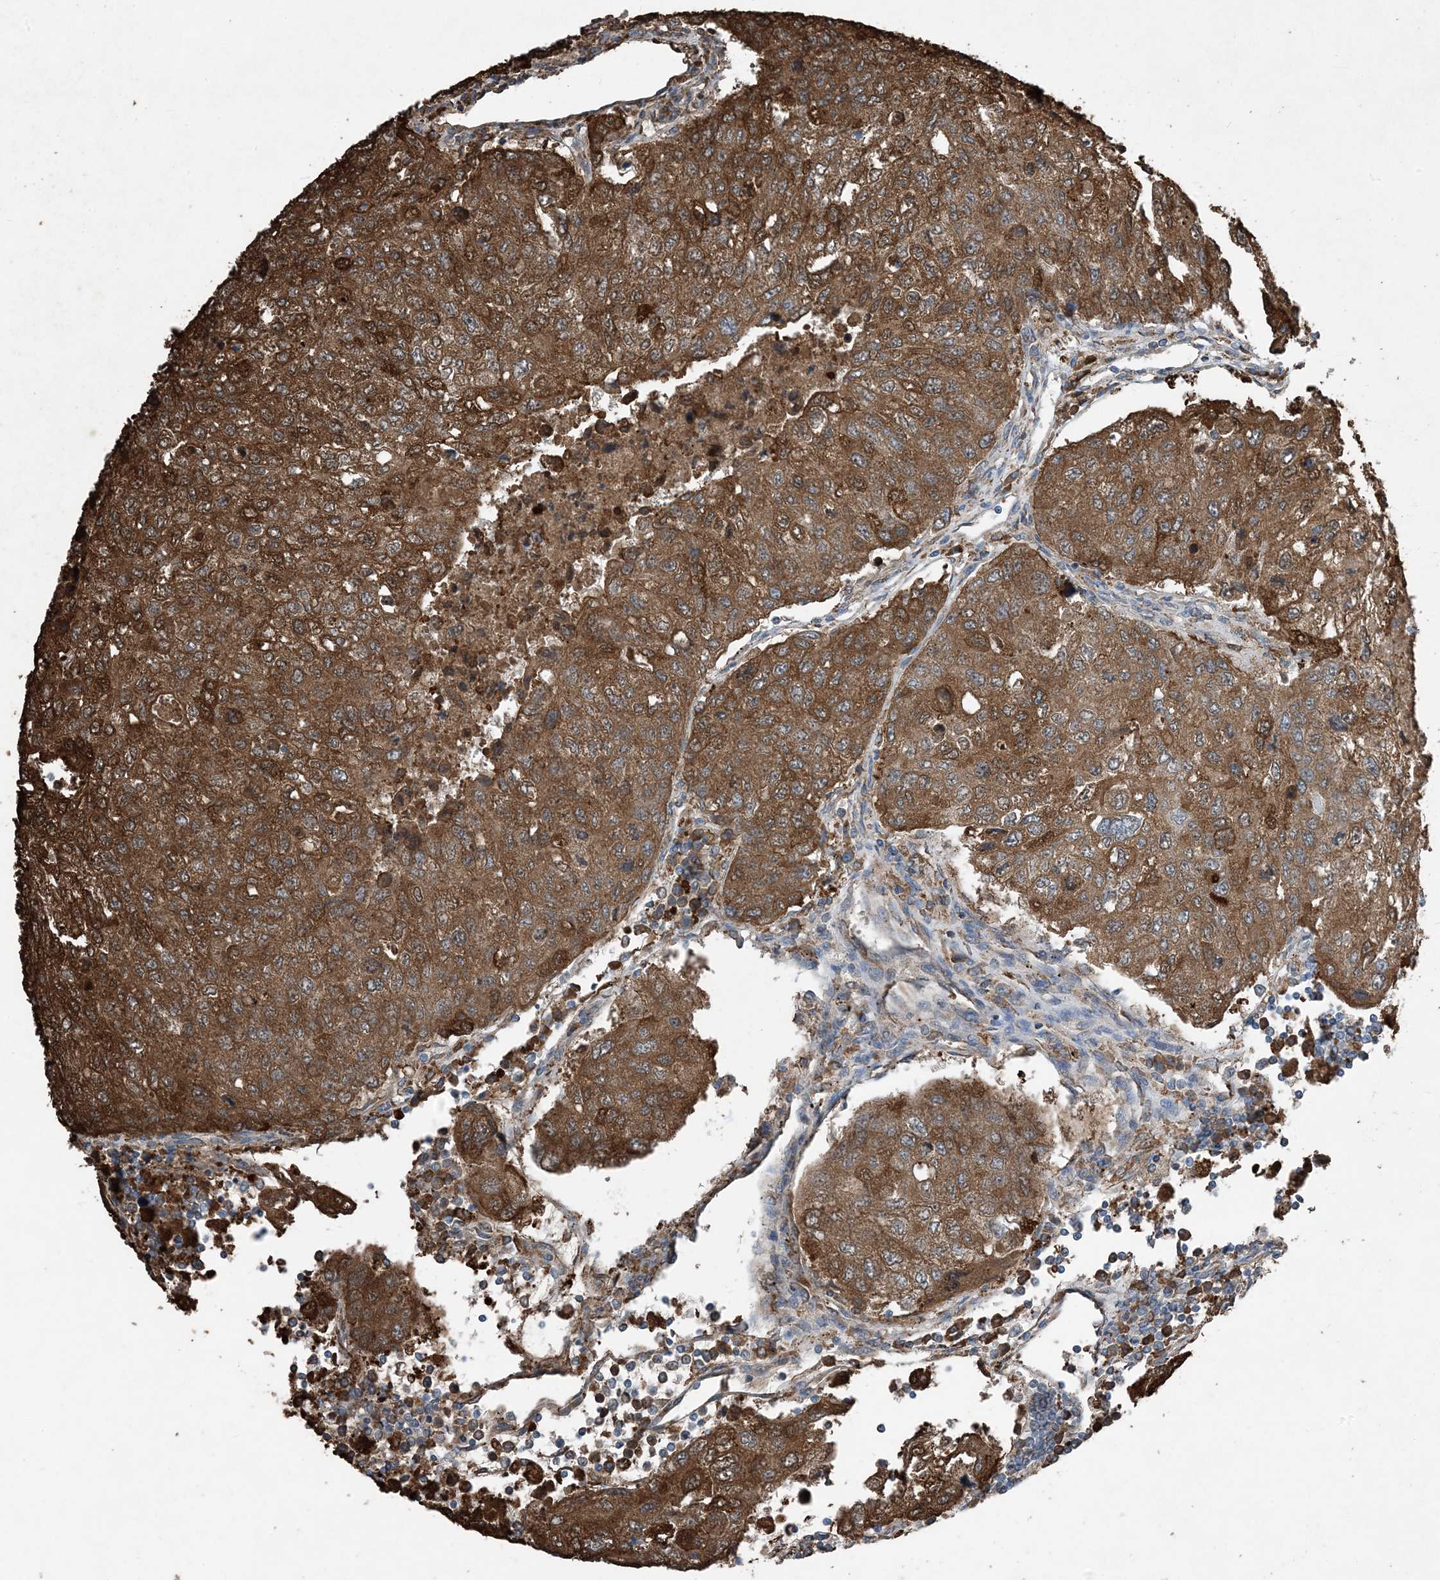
{"staining": {"intensity": "strong", "quantity": ">75%", "location": "cytoplasmic/membranous"}, "tissue": "urothelial cancer", "cell_type": "Tumor cells", "image_type": "cancer", "snomed": [{"axis": "morphology", "description": "Urothelial carcinoma, High grade"}, {"axis": "topography", "description": "Lymph node"}, {"axis": "topography", "description": "Urinary bladder"}], "caption": "About >75% of tumor cells in human urothelial carcinoma (high-grade) demonstrate strong cytoplasmic/membranous protein positivity as visualized by brown immunohistochemical staining.", "gene": "PDIA6", "patient": {"sex": "male", "age": 51}}